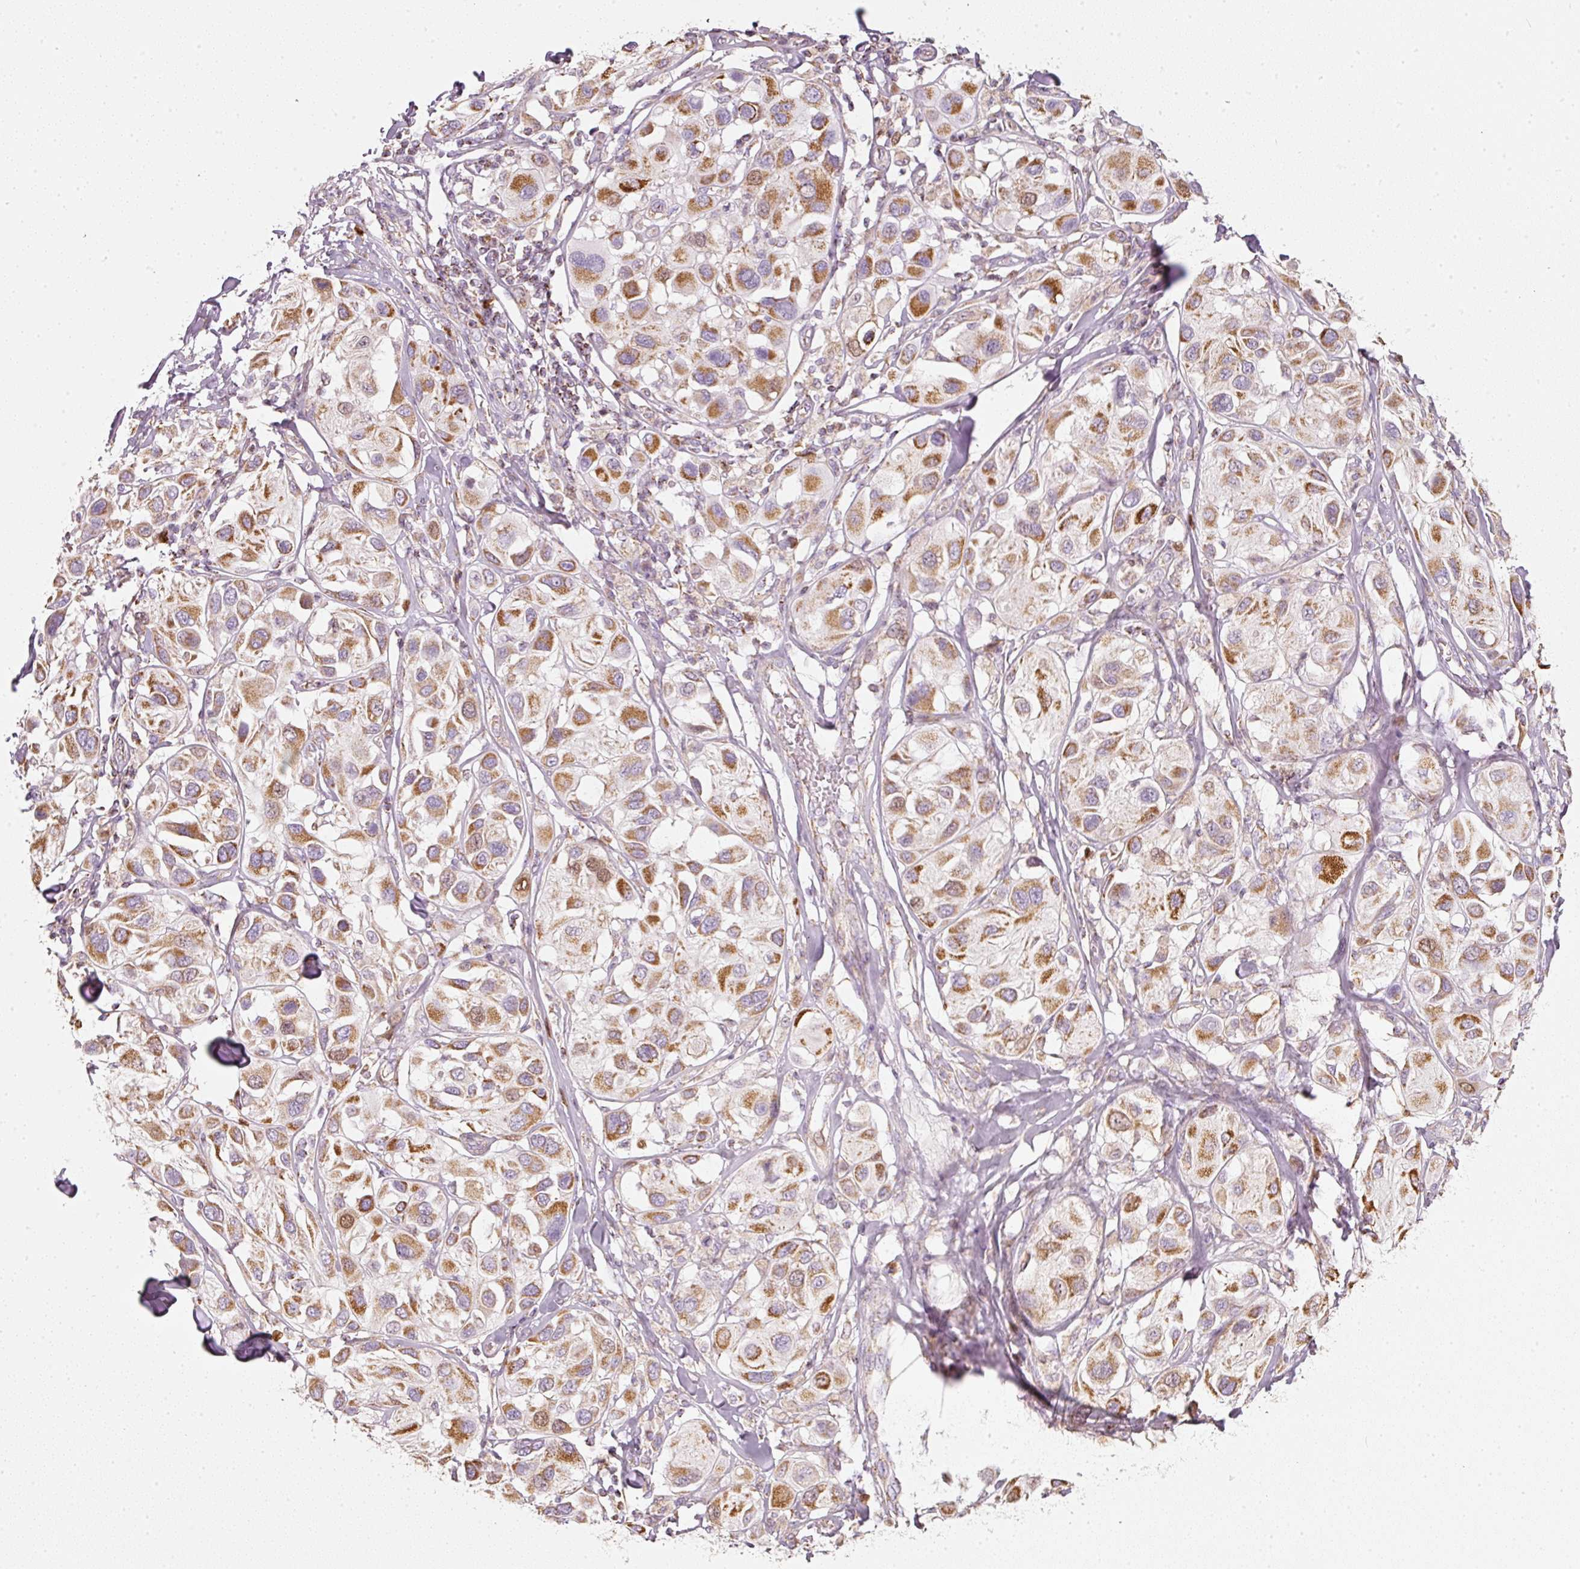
{"staining": {"intensity": "moderate", "quantity": ">75%", "location": "cytoplasmic/membranous,nuclear"}, "tissue": "melanoma", "cell_type": "Tumor cells", "image_type": "cancer", "snomed": [{"axis": "morphology", "description": "Malignant melanoma, Metastatic site"}, {"axis": "topography", "description": "Skin"}], "caption": "An IHC photomicrograph of tumor tissue is shown. Protein staining in brown shows moderate cytoplasmic/membranous and nuclear positivity in malignant melanoma (metastatic site) within tumor cells. The staining was performed using DAB to visualize the protein expression in brown, while the nuclei were stained in blue with hematoxylin (Magnification: 20x).", "gene": "DUT", "patient": {"sex": "male", "age": 41}}